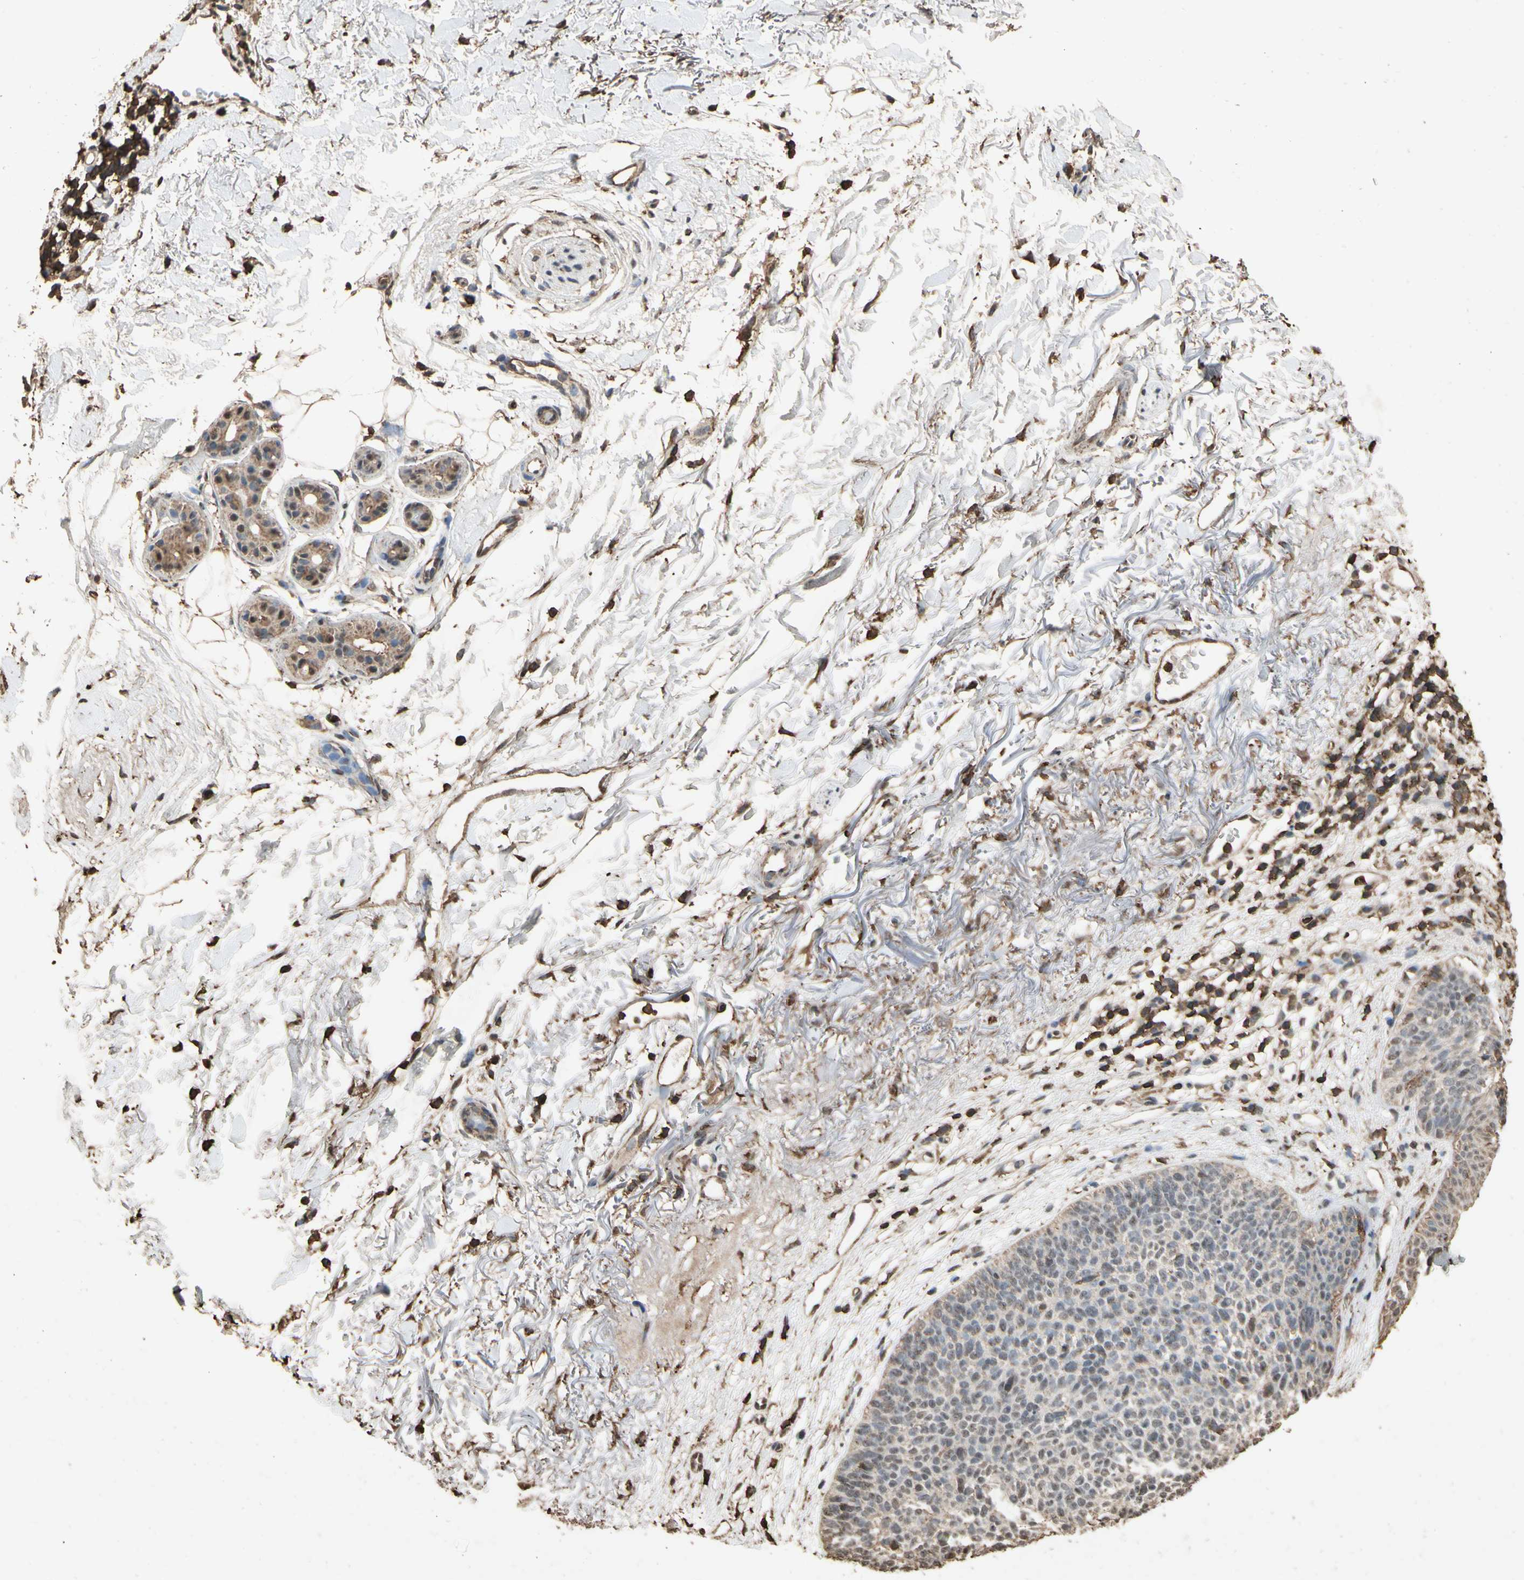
{"staining": {"intensity": "weak", "quantity": "<25%", "location": "cytoplasmic/membranous"}, "tissue": "skin cancer", "cell_type": "Tumor cells", "image_type": "cancer", "snomed": [{"axis": "morphology", "description": "Basal cell carcinoma"}, {"axis": "topography", "description": "Skin"}], "caption": "Protein analysis of skin cancer (basal cell carcinoma) displays no significant expression in tumor cells. The staining is performed using DAB (3,3'-diaminobenzidine) brown chromogen with nuclei counter-stained in using hematoxylin.", "gene": "TNFSF13B", "patient": {"sex": "female", "age": 70}}